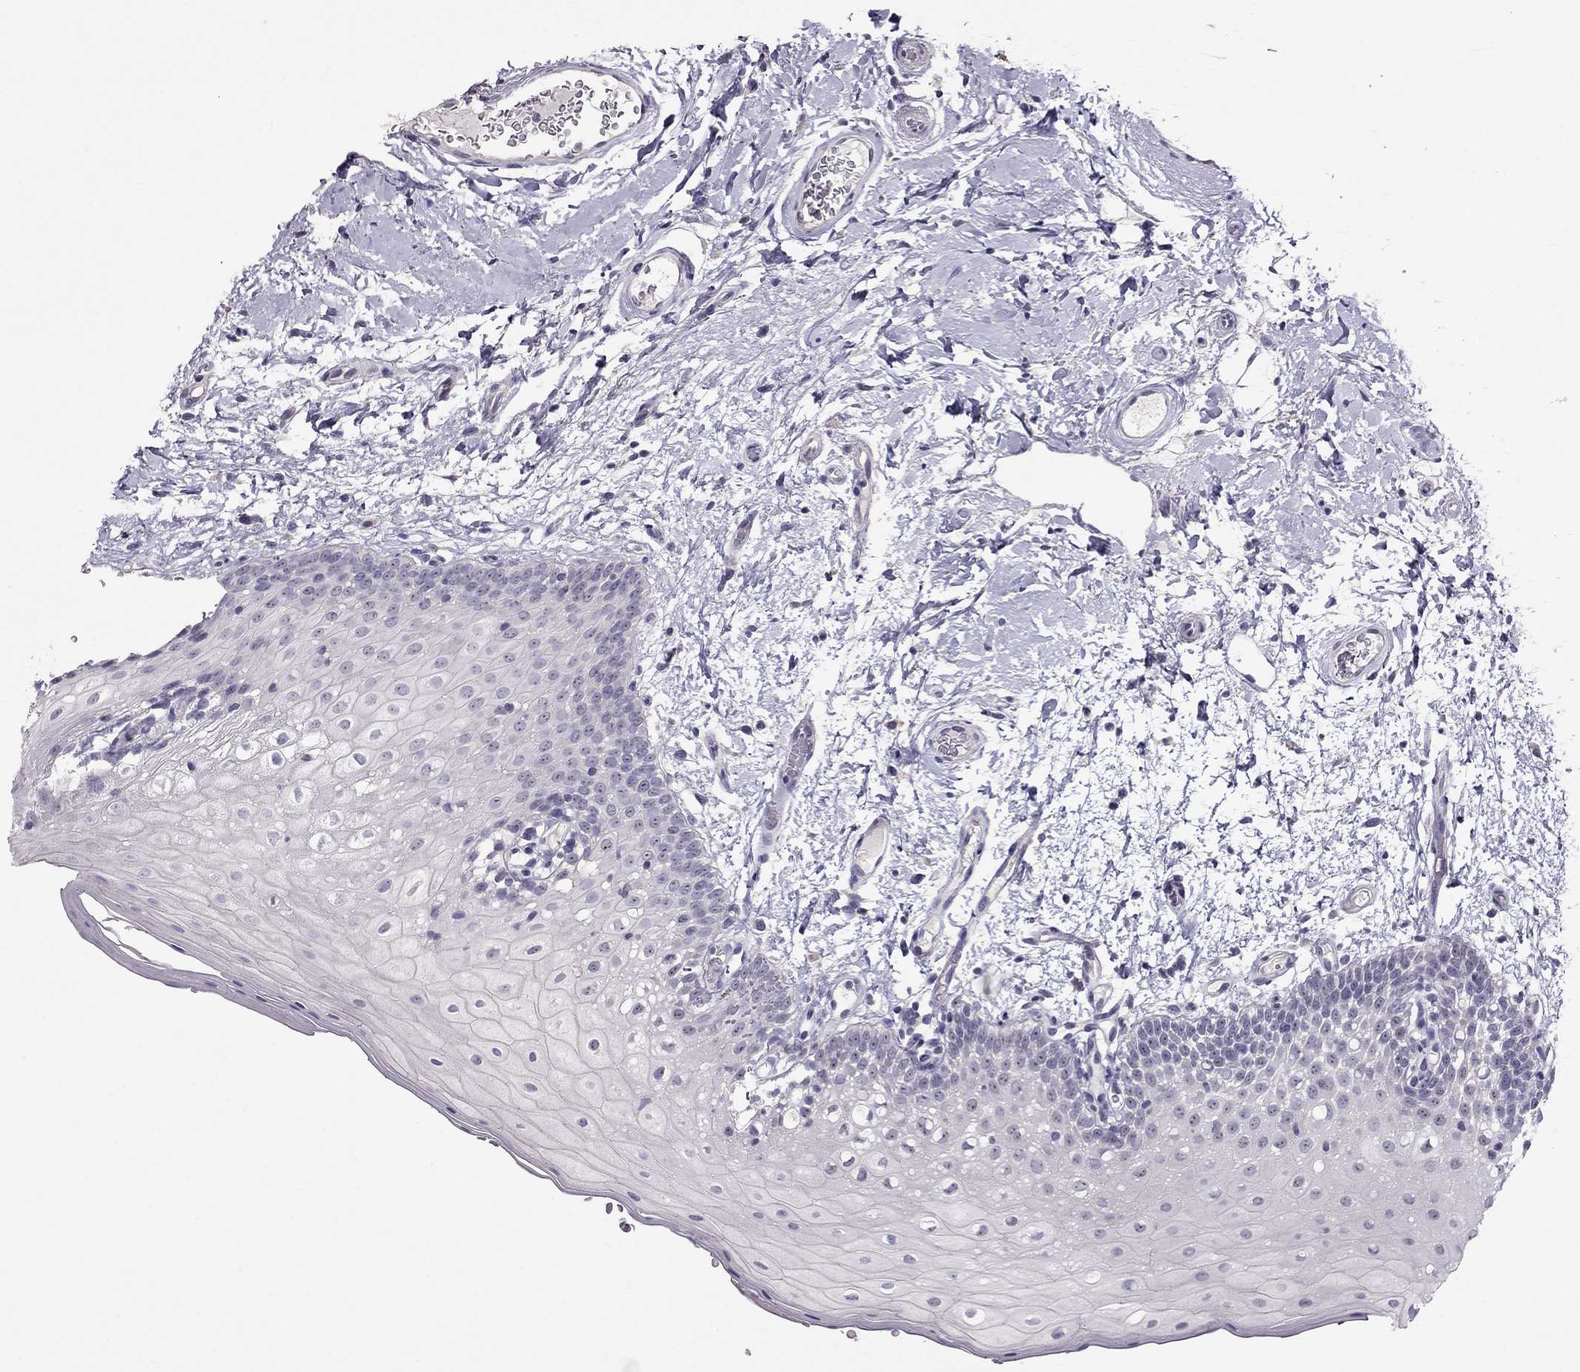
{"staining": {"intensity": "negative", "quantity": "none", "location": "none"}, "tissue": "oral mucosa", "cell_type": "Squamous epithelial cells", "image_type": "normal", "snomed": [{"axis": "morphology", "description": "Normal tissue, NOS"}, {"axis": "morphology", "description": "Squamous cell carcinoma, NOS"}, {"axis": "topography", "description": "Oral tissue"}, {"axis": "topography", "description": "Head-Neck"}], "caption": "This image is of benign oral mucosa stained with IHC to label a protein in brown with the nuclei are counter-stained blue. There is no staining in squamous epithelial cells. The staining is performed using DAB brown chromogen with nuclei counter-stained in using hematoxylin.", "gene": "LRRC46", "patient": {"sex": "male", "age": 69}}